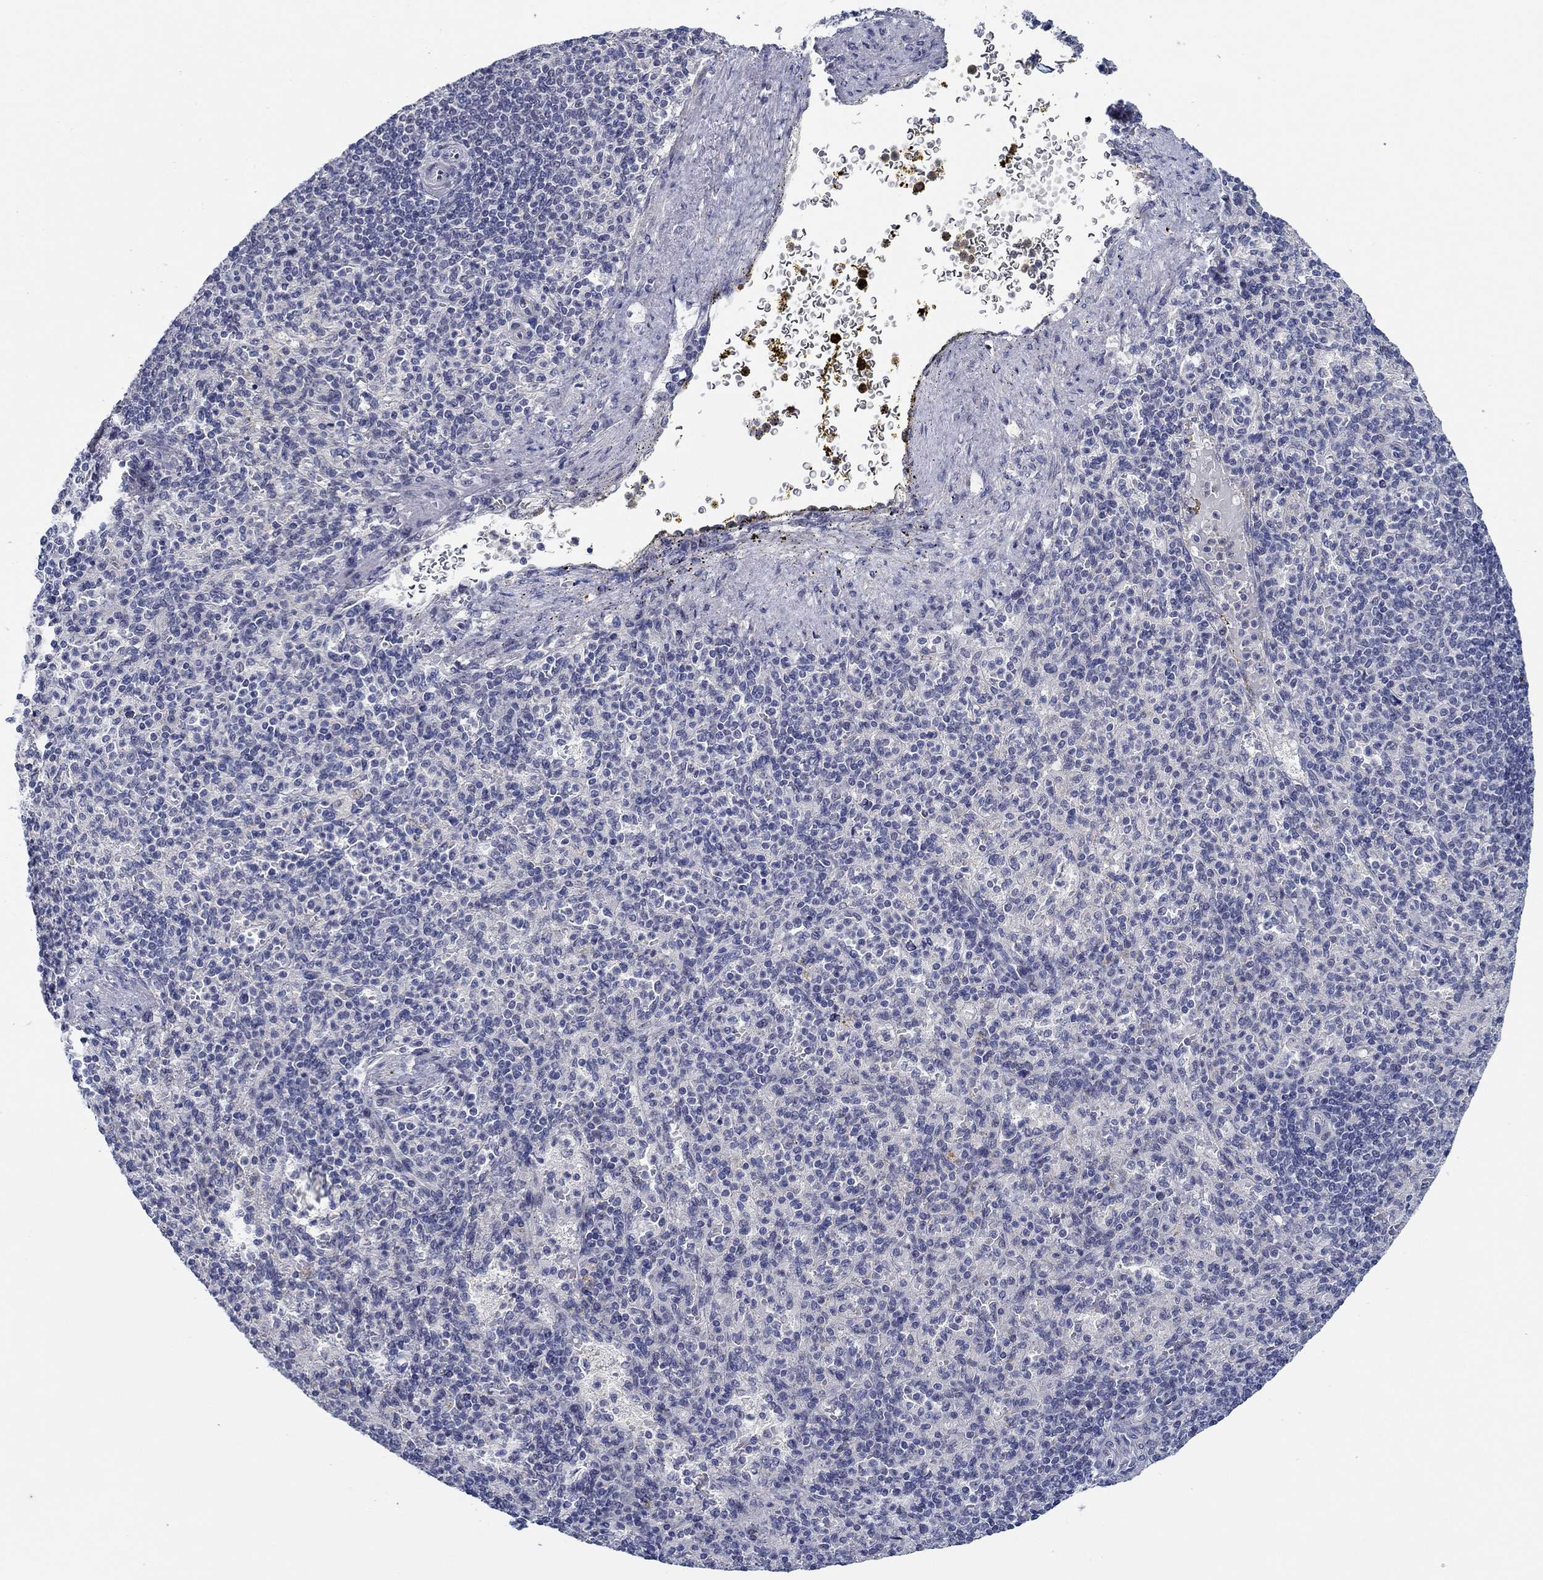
{"staining": {"intensity": "negative", "quantity": "none", "location": "none"}, "tissue": "spleen", "cell_type": "Cells in red pulp", "image_type": "normal", "snomed": [{"axis": "morphology", "description": "Normal tissue, NOS"}, {"axis": "topography", "description": "Spleen"}], "caption": "An immunohistochemistry micrograph of unremarkable spleen is shown. There is no staining in cells in red pulp of spleen. (Brightfield microscopy of DAB immunohistochemistry (IHC) at high magnification).", "gene": "SLC34A1", "patient": {"sex": "female", "age": 74}}